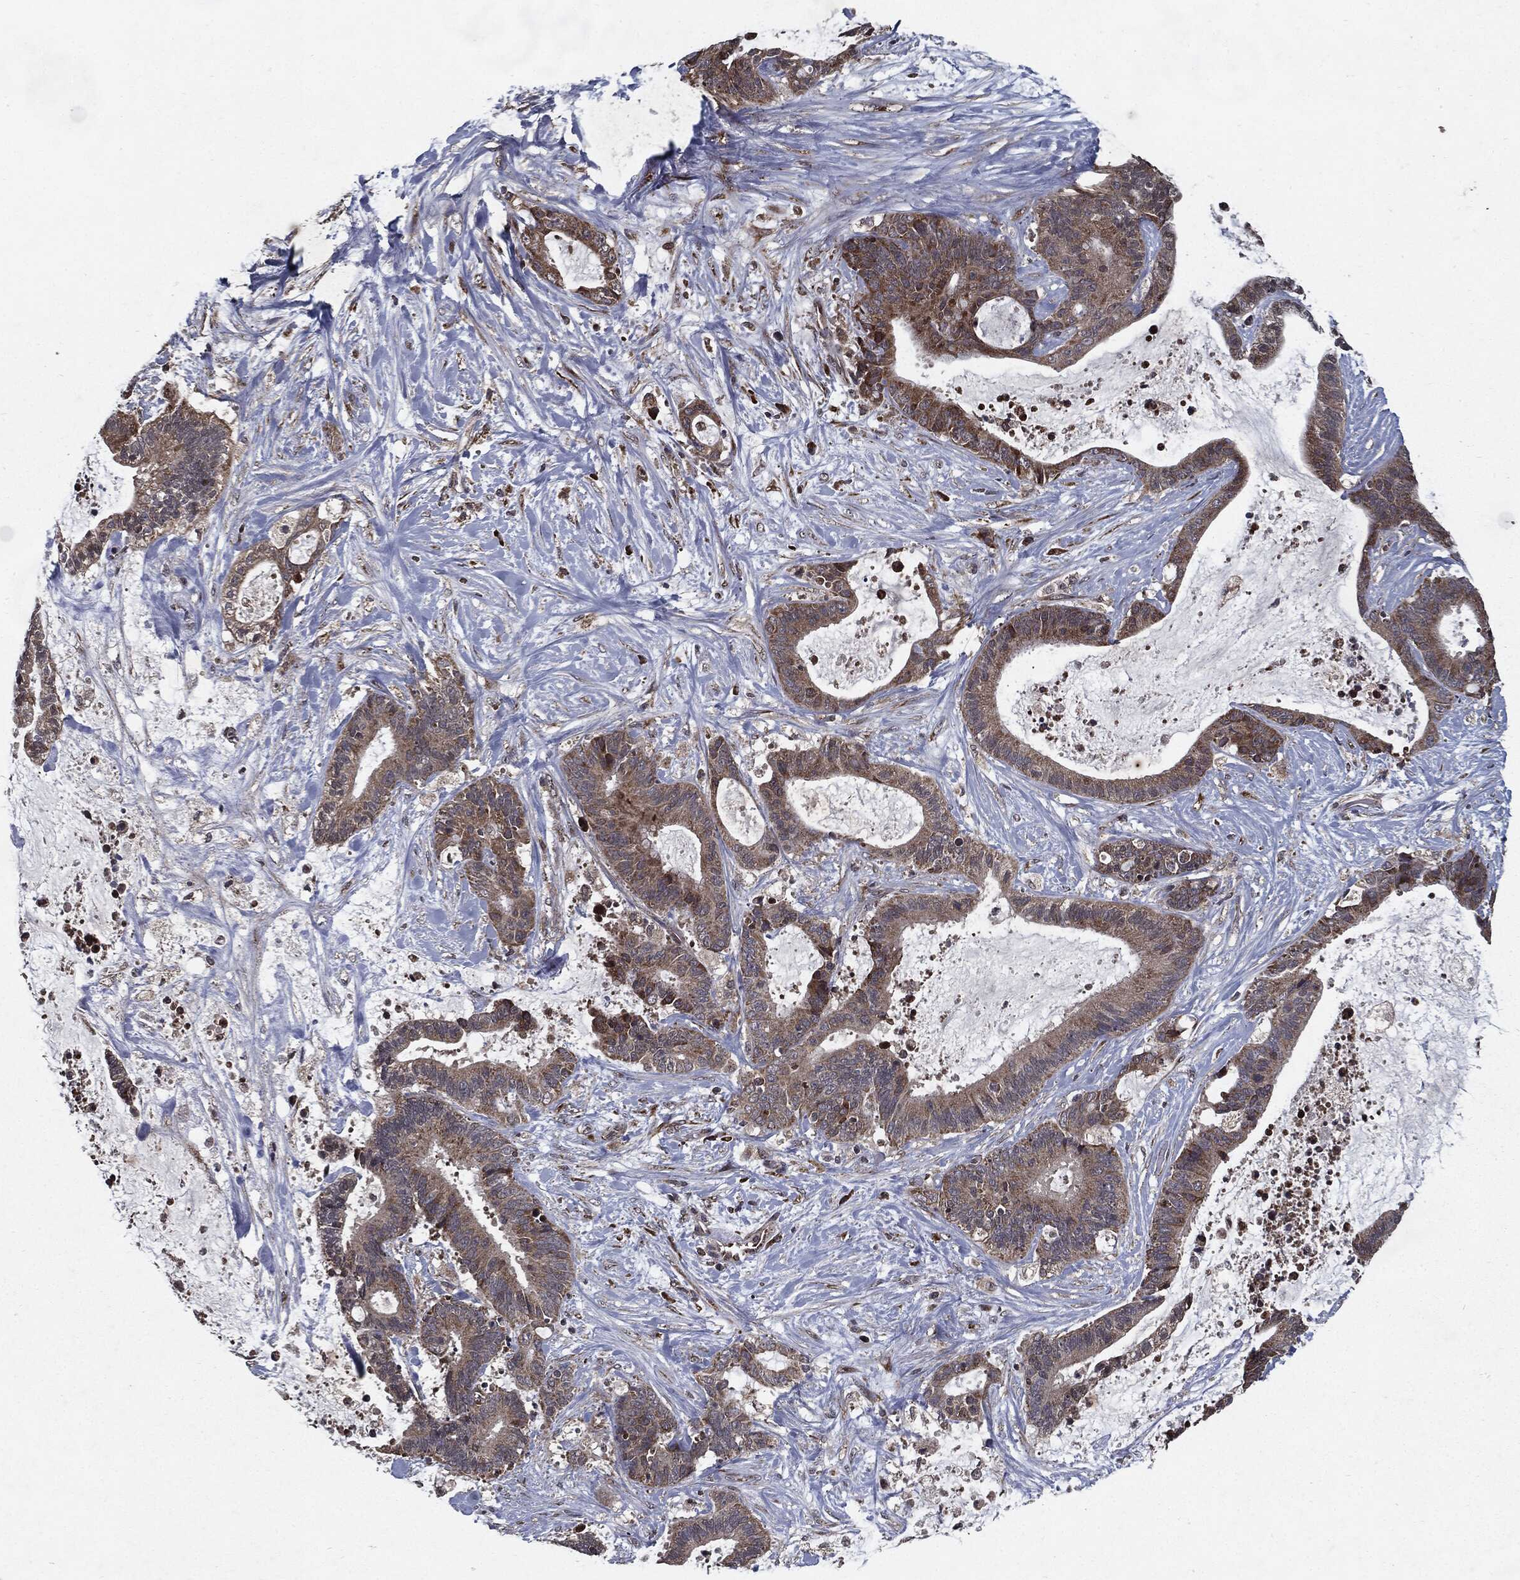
{"staining": {"intensity": "strong", "quantity": "25%-75%", "location": "cytoplasmic/membranous"}, "tissue": "liver cancer", "cell_type": "Tumor cells", "image_type": "cancer", "snomed": [{"axis": "morphology", "description": "Cholangiocarcinoma"}, {"axis": "topography", "description": "Liver"}], "caption": "Tumor cells demonstrate high levels of strong cytoplasmic/membranous positivity in approximately 25%-75% of cells in liver cancer (cholangiocarcinoma).", "gene": "HDAC5", "patient": {"sex": "female", "age": 73}}